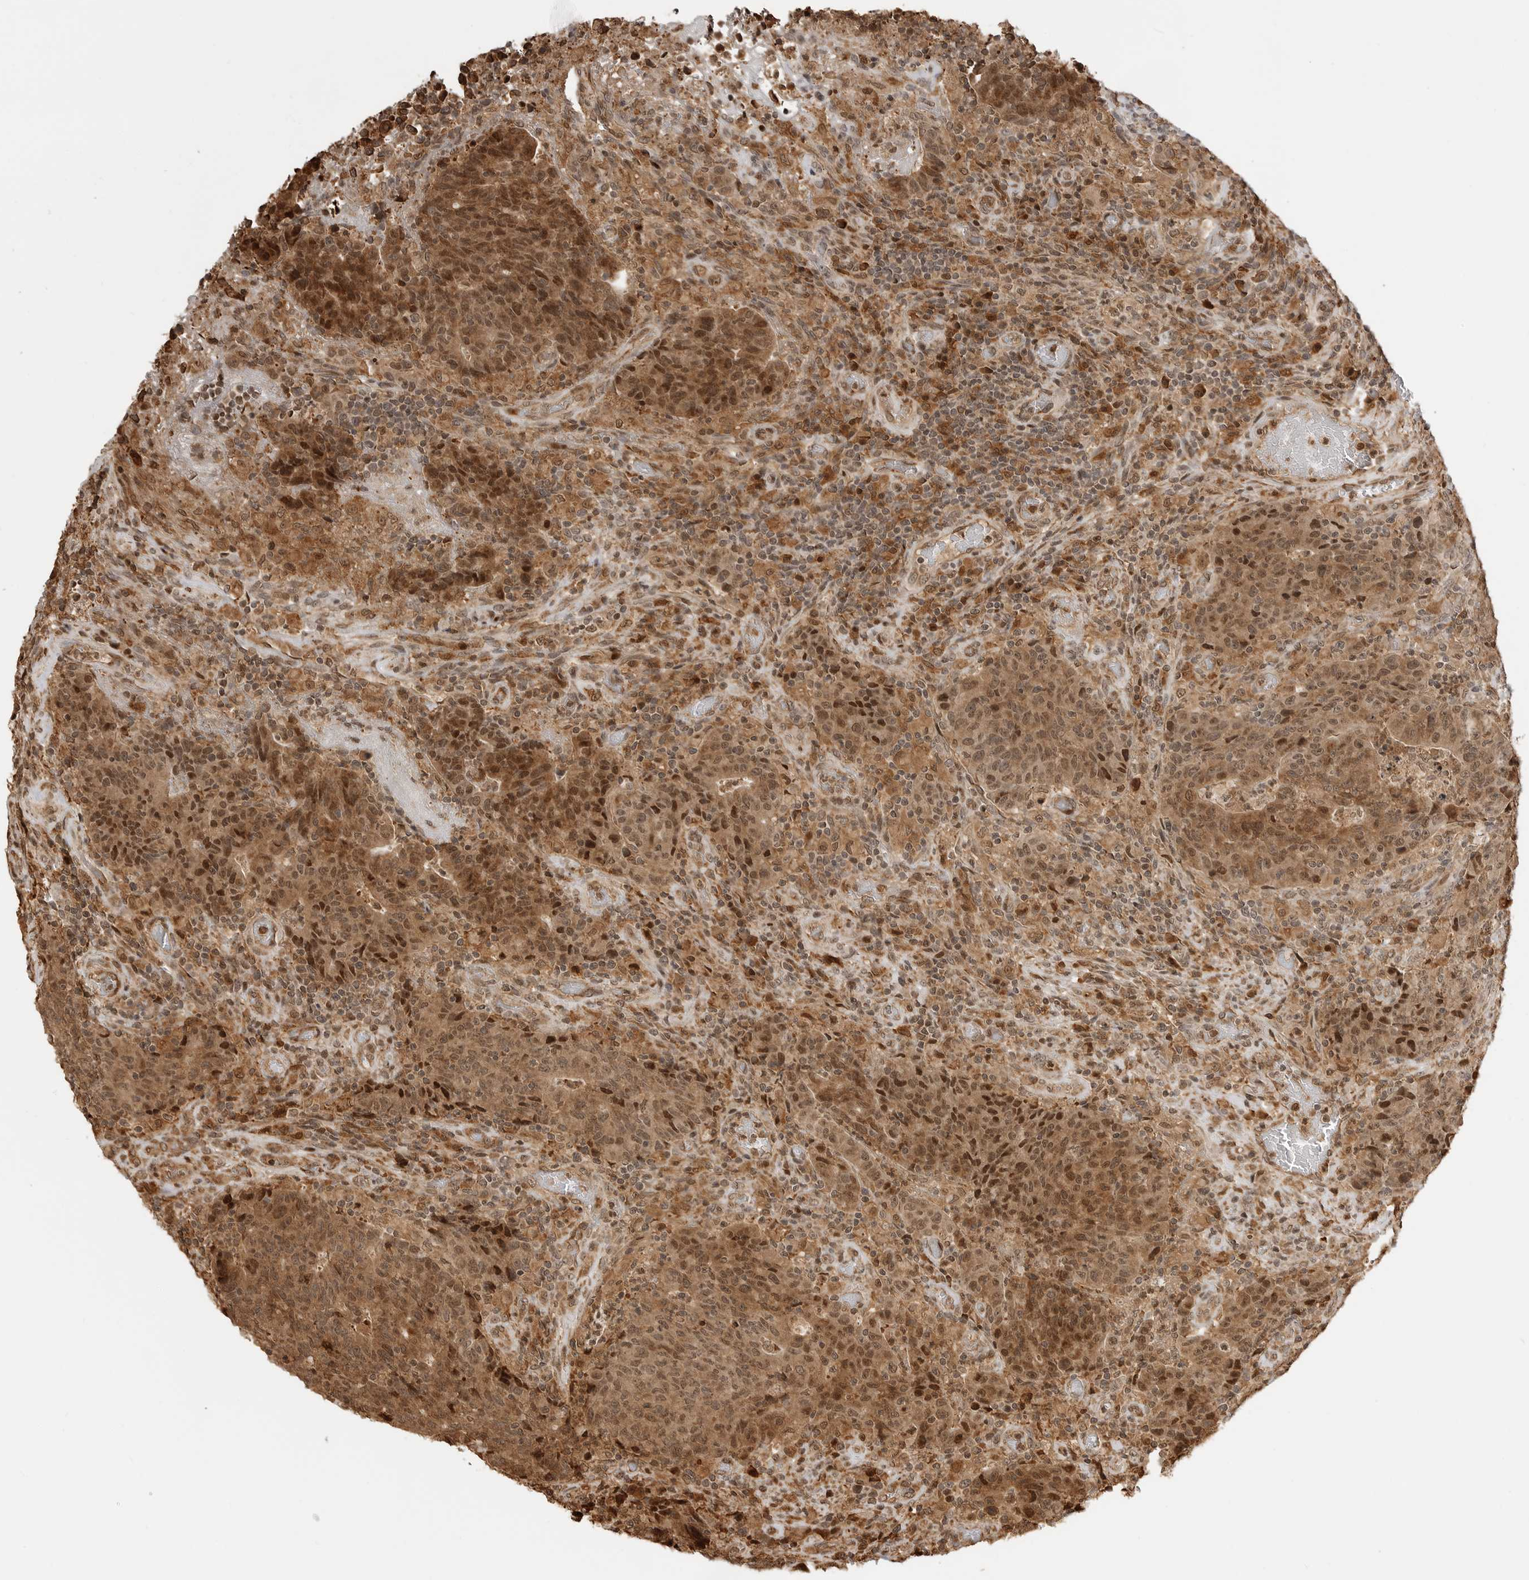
{"staining": {"intensity": "strong", "quantity": ">75%", "location": "cytoplasmic/membranous,nuclear"}, "tissue": "colorectal cancer", "cell_type": "Tumor cells", "image_type": "cancer", "snomed": [{"axis": "morphology", "description": "Adenocarcinoma, NOS"}, {"axis": "topography", "description": "Colon"}], "caption": "Immunohistochemistry (DAB) staining of adenocarcinoma (colorectal) reveals strong cytoplasmic/membranous and nuclear protein positivity in about >75% of tumor cells. (Stains: DAB (3,3'-diaminobenzidine) in brown, nuclei in blue, Microscopy: brightfield microscopy at high magnification).", "gene": "BMP2K", "patient": {"sex": "female", "age": 75}}